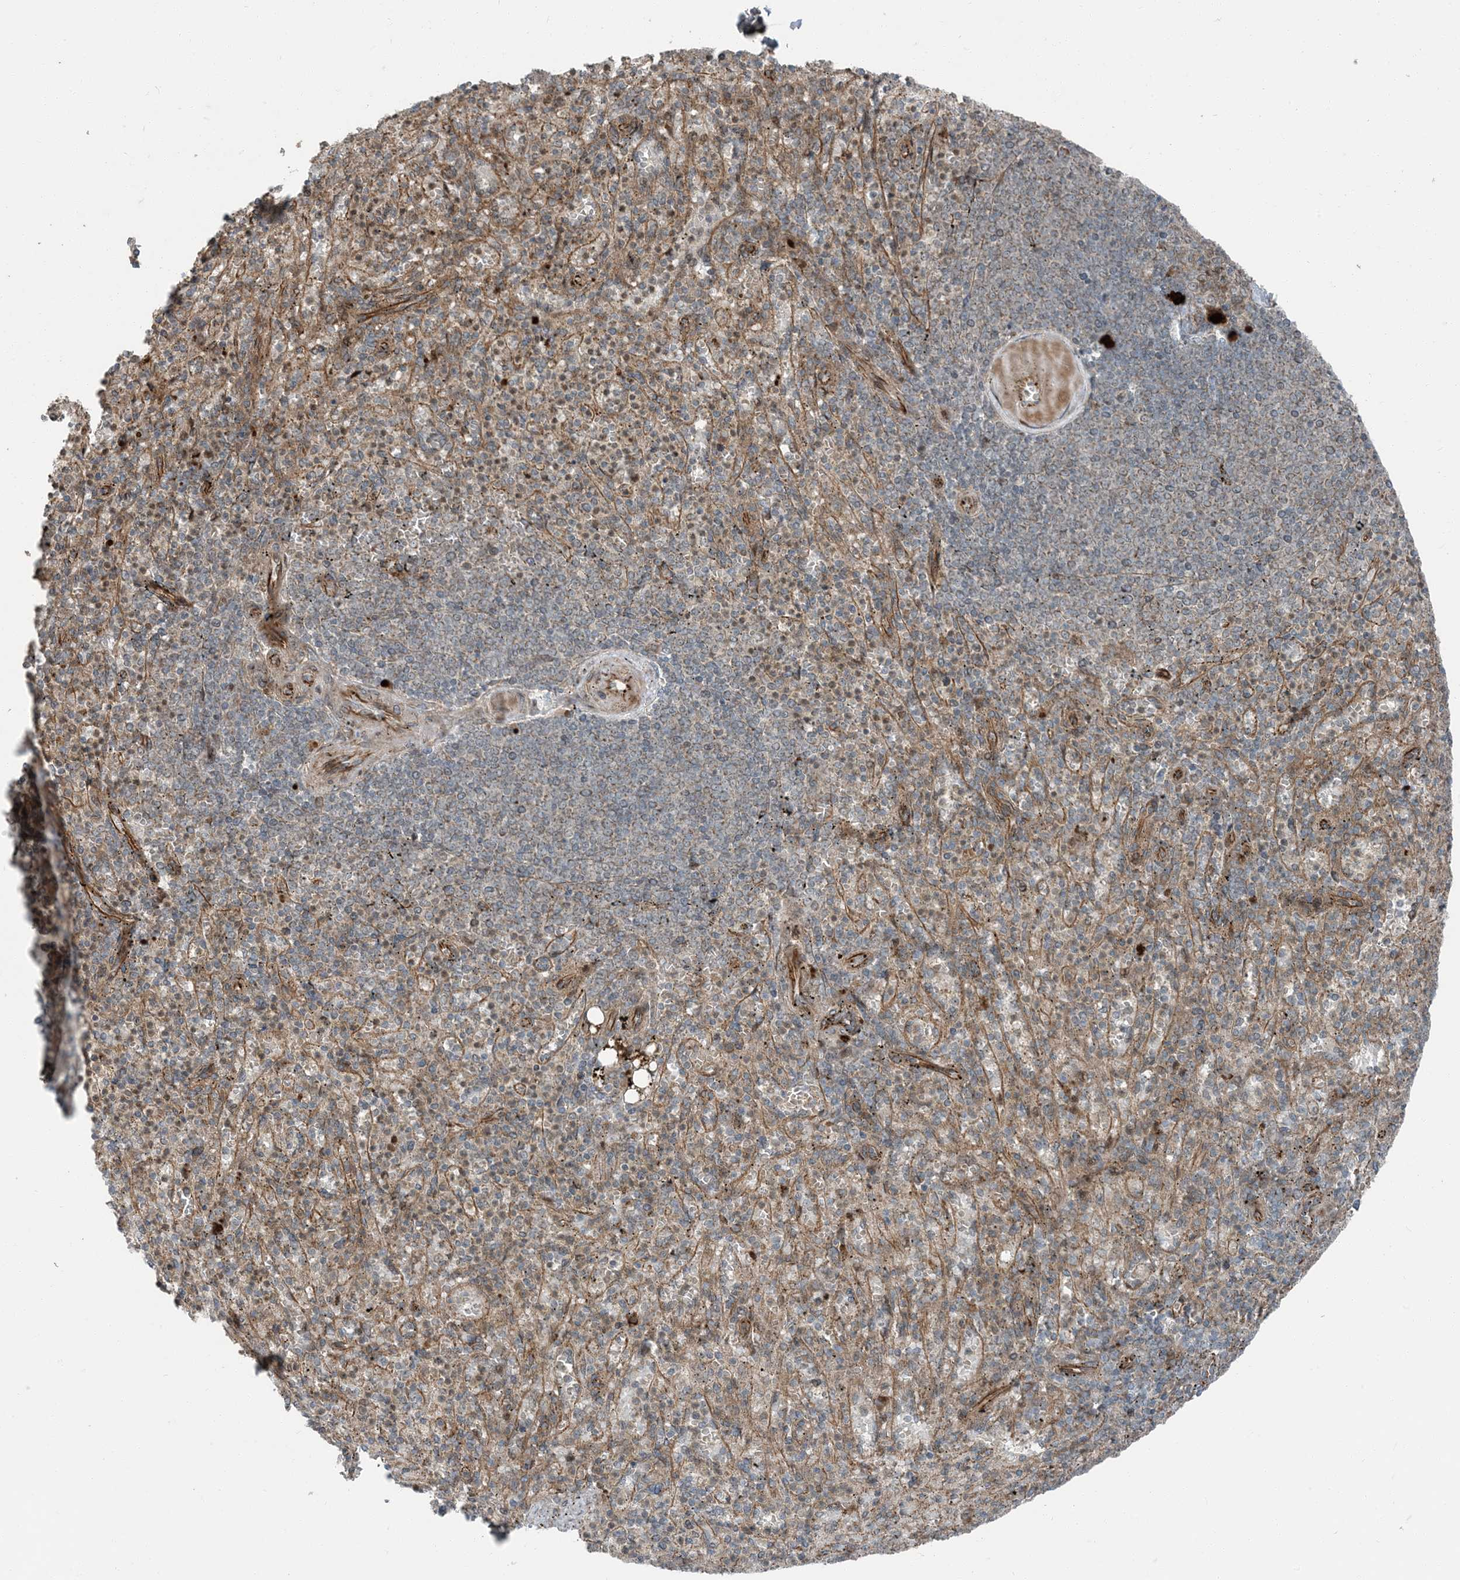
{"staining": {"intensity": "weak", "quantity": "<25%", "location": "cytoplasmic/membranous"}, "tissue": "spleen", "cell_type": "Cells in red pulp", "image_type": "normal", "snomed": [{"axis": "morphology", "description": "Normal tissue, NOS"}, {"axis": "topography", "description": "Spleen"}], "caption": "Cells in red pulp show no significant protein expression in normal spleen. The staining is performed using DAB (3,3'-diaminobenzidine) brown chromogen with nuclei counter-stained in using hematoxylin.", "gene": "EDEM2", "patient": {"sex": "female", "age": 74}}